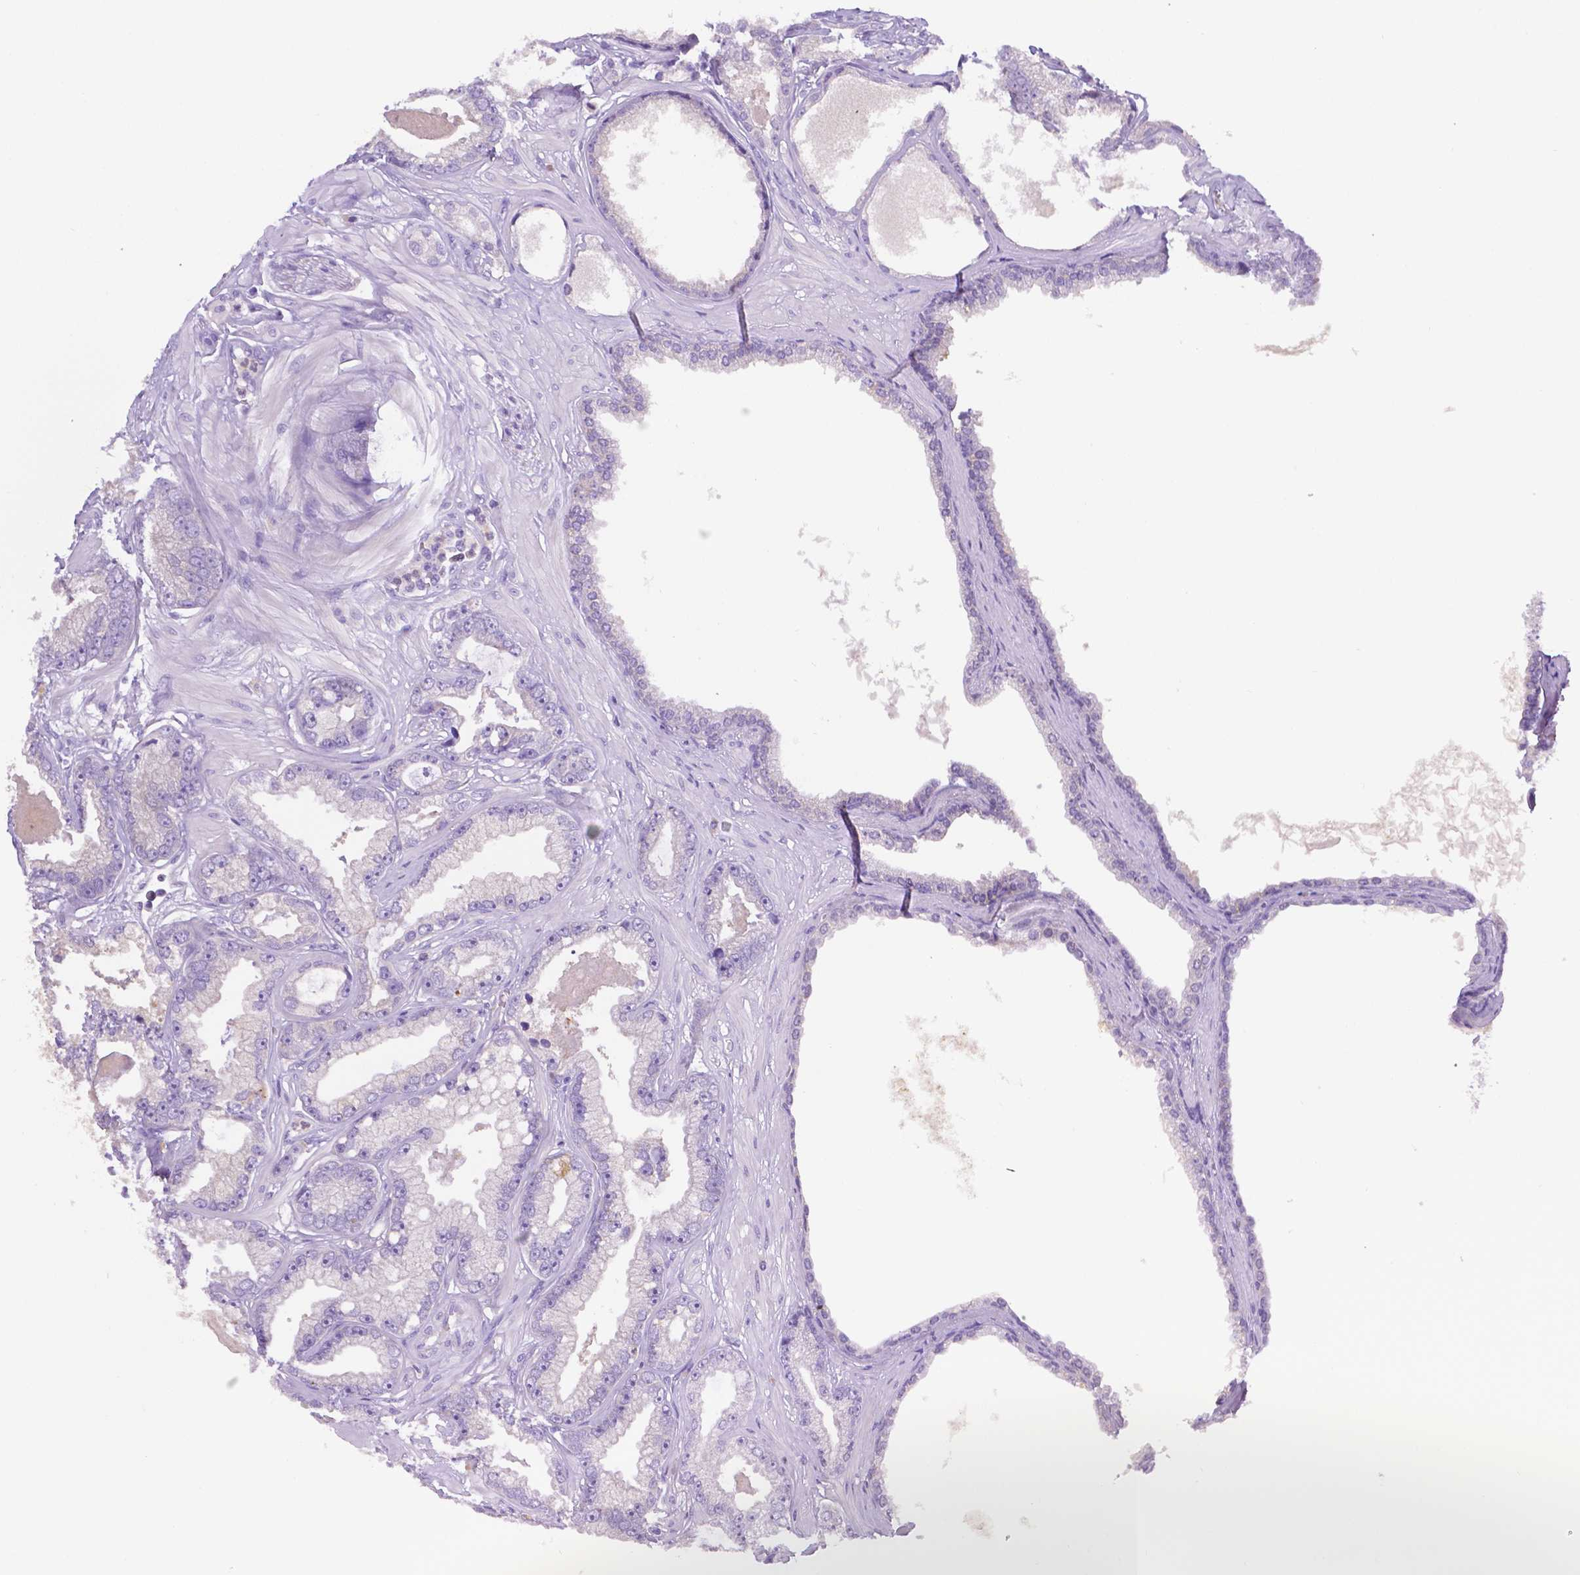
{"staining": {"intensity": "negative", "quantity": "none", "location": "none"}, "tissue": "prostate cancer", "cell_type": "Tumor cells", "image_type": "cancer", "snomed": [{"axis": "morphology", "description": "Adenocarcinoma, Low grade"}, {"axis": "topography", "description": "Prostate"}], "caption": "DAB (3,3'-diaminobenzidine) immunohistochemical staining of human prostate cancer (low-grade adenocarcinoma) demonstrates no significant expression in tumor cells.", "gene": "NXPH2", "patient": {"sex": "male", "age": 64}}